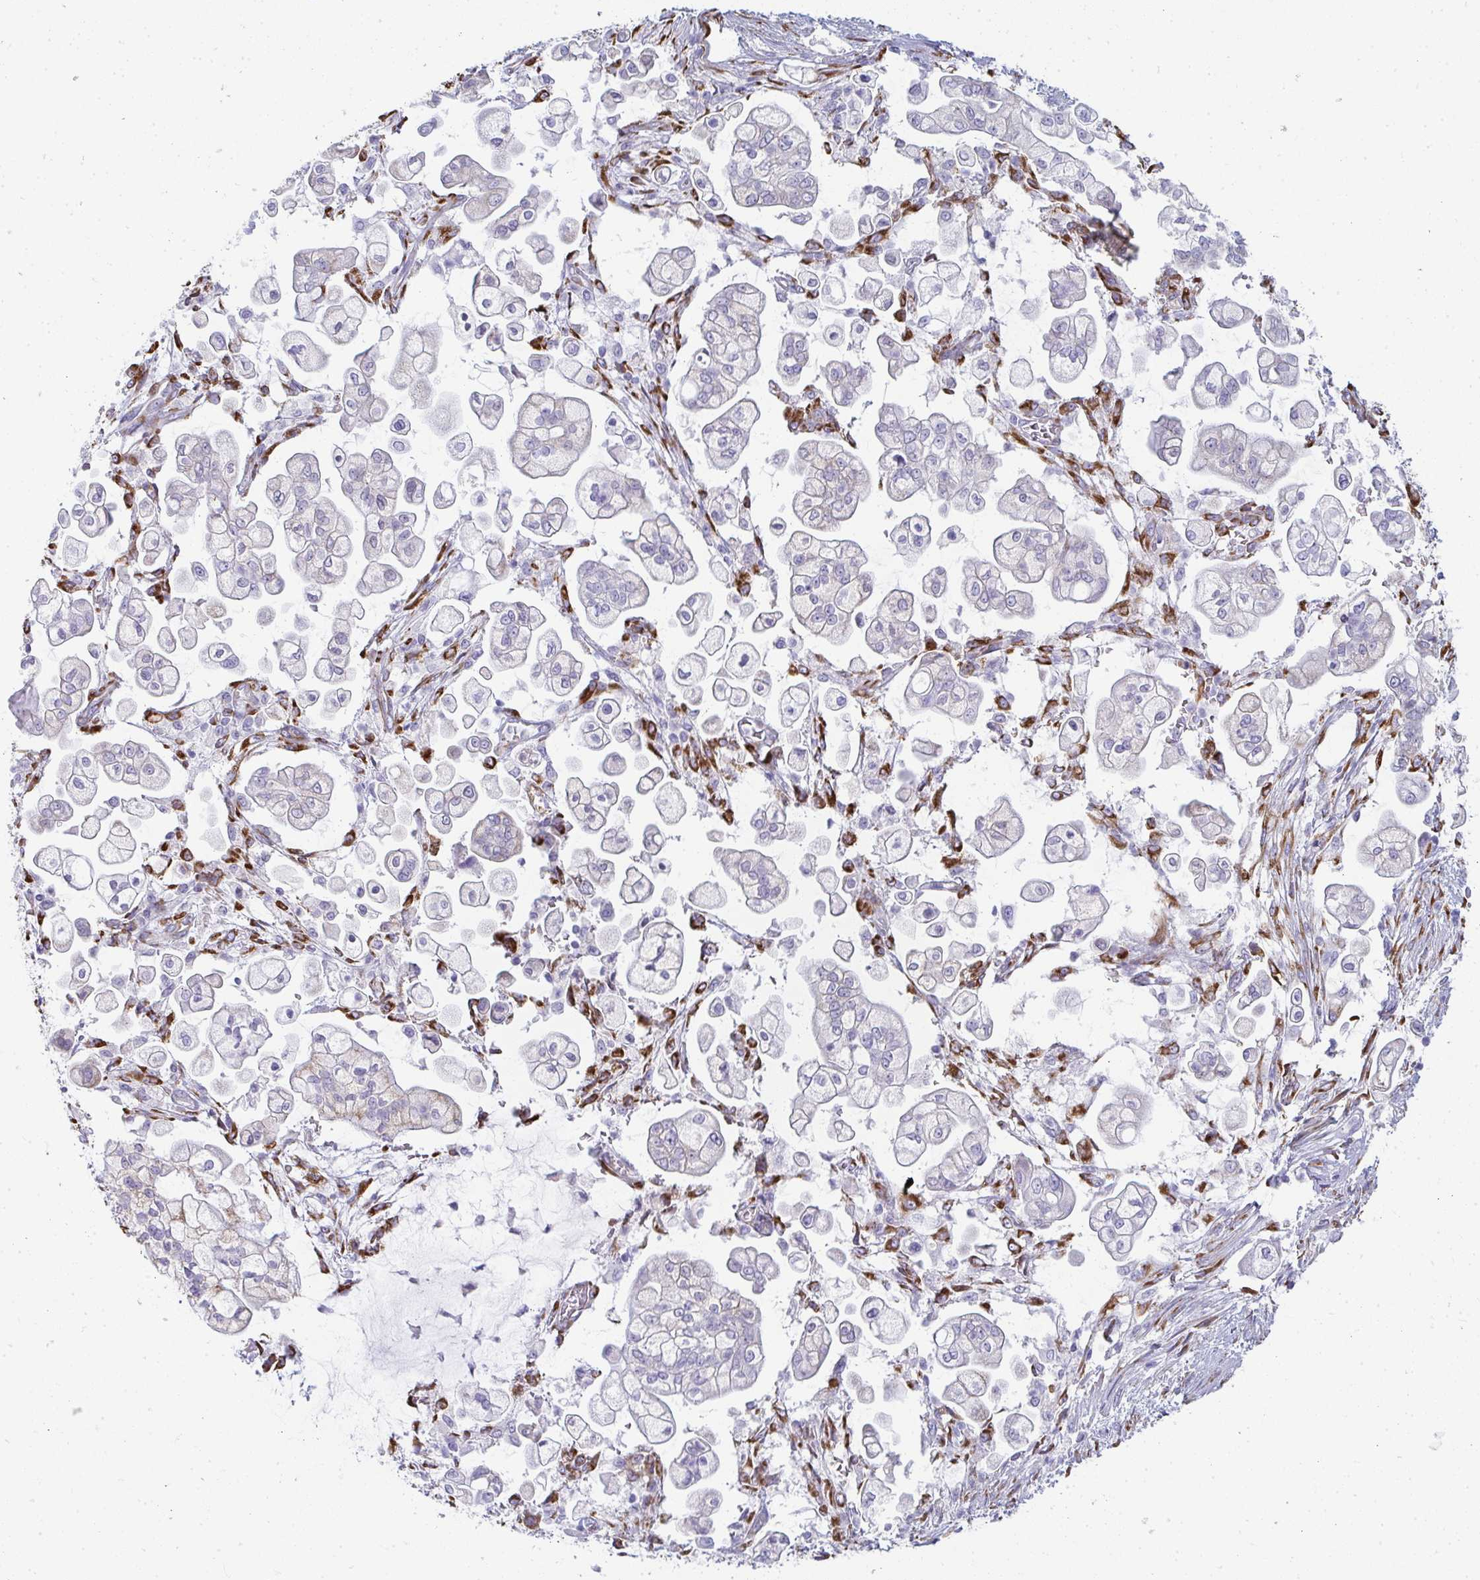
{"staining": {"intensity": "weak", "quantity": "<25%", "location": "cytoplasmic/membranous"}, "tissue": "pancreatic cancer", "cell_type": "Tumor cells", "image_type": "cancer", "snomed": [{"axis": "morphology", "description": "Adenocarcinoma, NOS"}, {"axis": "topography", "description": "Pancreas"}], "caption": "DAB immunohistochemical staining of pancreatic cancer exhibits no significant staining in tumor cells. (IHC, brightfield microscopy, high magnification).", "gene": "SHROOM1", "patient": {"sex": "female", "age": 69}}